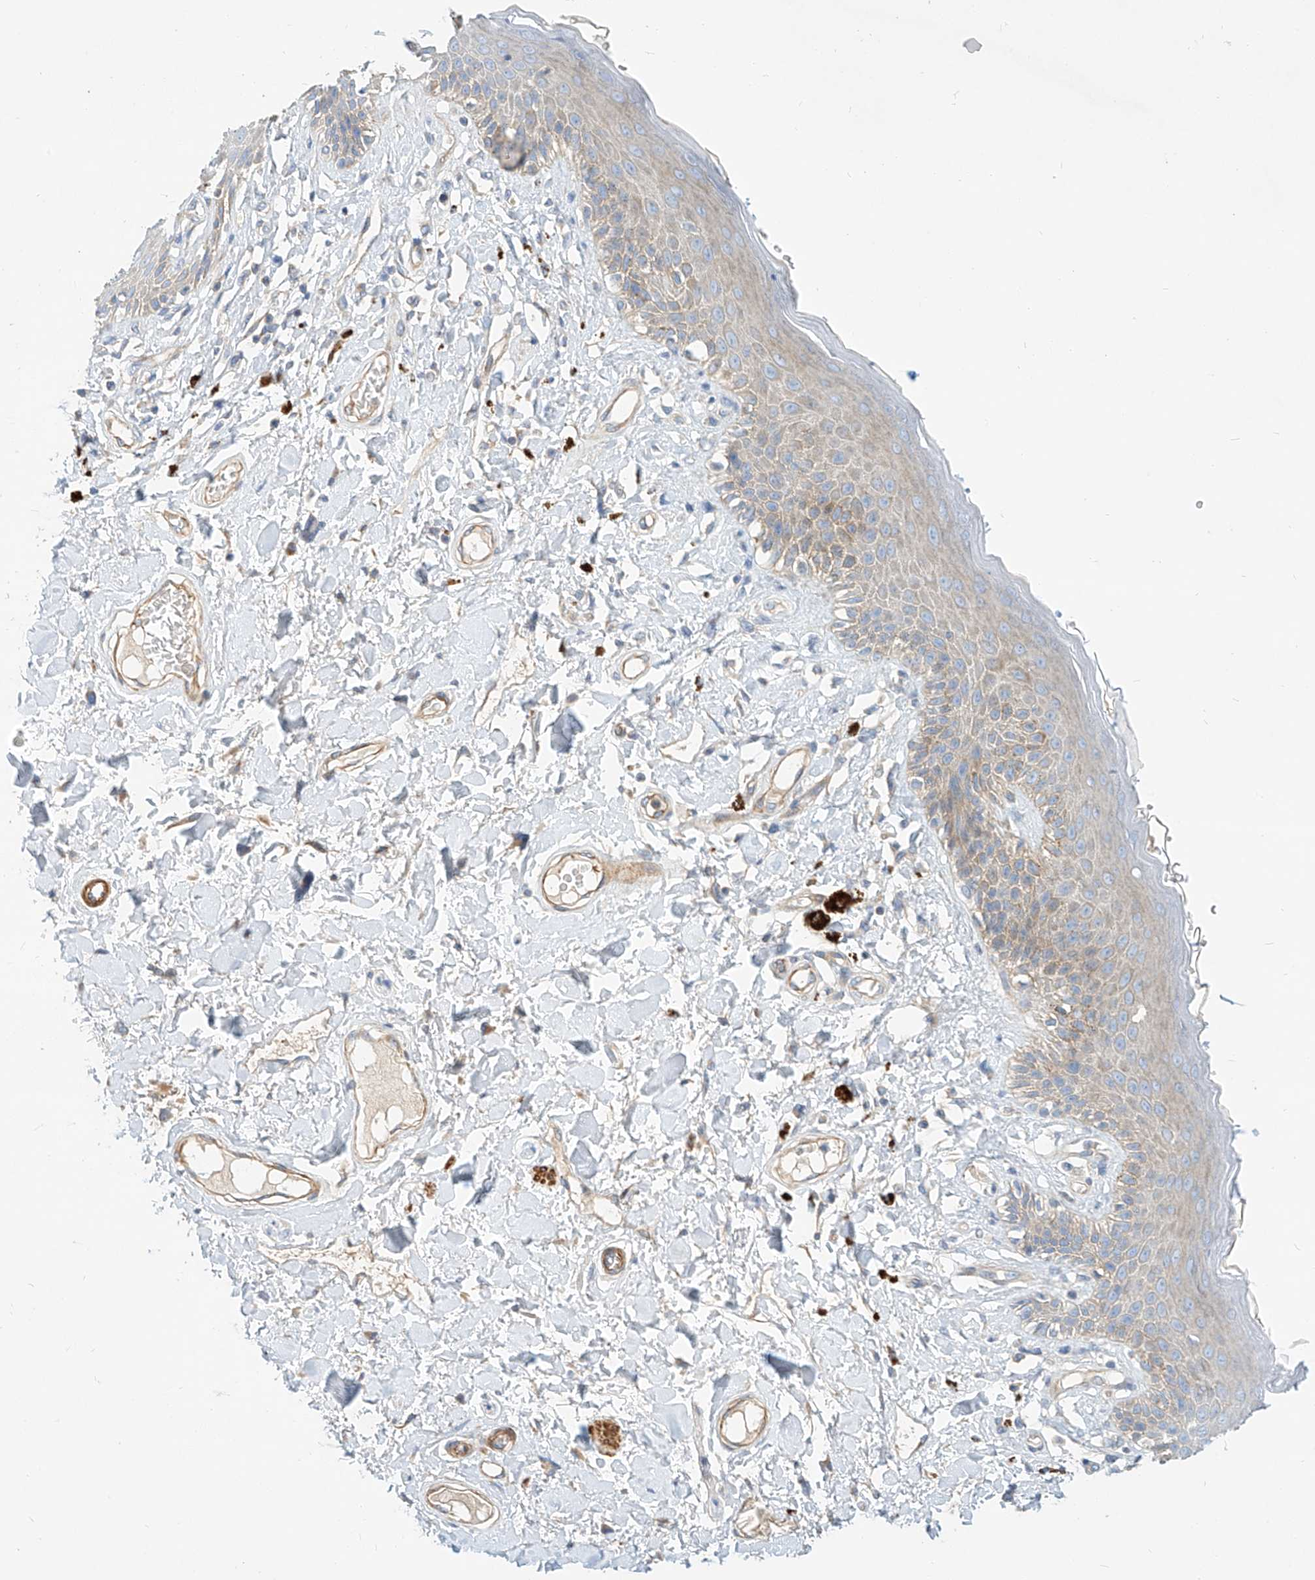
{"staining": {"intensity": "weak", "quantity": "25%-75%", "location": "cytoplasmic/membranous"}, "tissue": "skin", "cell_type": "Epidermal cells", "image_type": "normal", "snomed": [{"axis": "morphology", "description": "Normal tissue, NOS"}, {"axis": "topography", "description": "Anal"}], "caption": "DAB (3,3'-diaminobenzidine) immunohistochemical staining of normal human skin demonstrates weak cytoplasmic/membranous protein positivity in approximately 25%-75% of epidermal cells.", "gene": "KCNH5", "patient": {"sex": "female", "age": 78}}